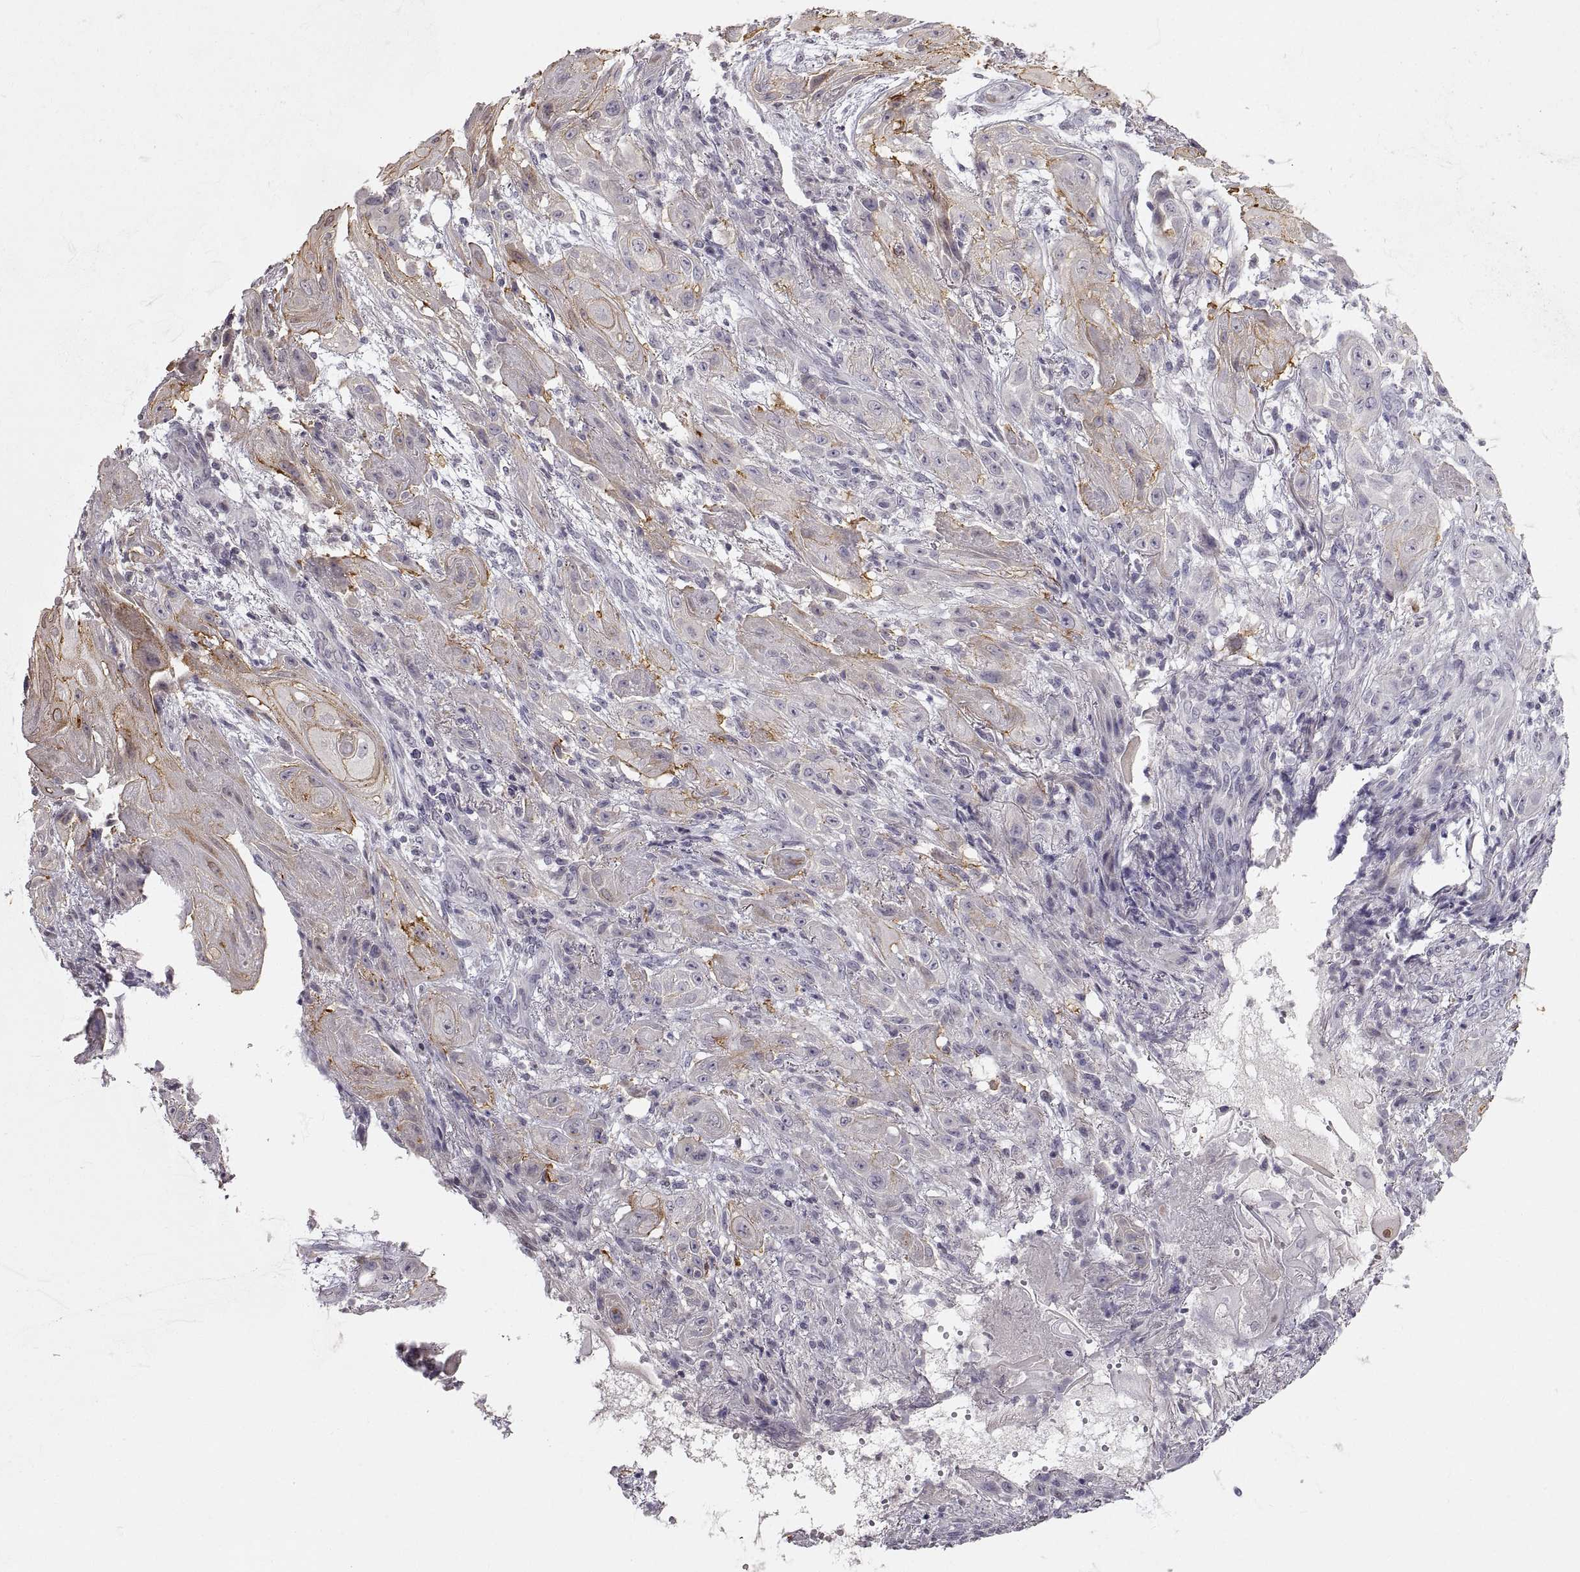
{"staining": {"intensity": "moderate", "quantity": "25%-75%", "location": "cytoplasmic/membranous"}, "tissue": "skin cancer", "cell_type": "Tumor cells", "image_type": "cancer", "snomed": [{"axis": "morphology", "description": "Squamous cell carcinoma, NOS"}, {"axis": "topography", "description": "Skin"}], "caption": "Skin cancer stained for a protein (brown) displays moderate cytoplasmic/membranous positive staining in about 25%-75% of tumor cells.", "gene": "ZNF185", "patient": {"sex": "male", "age": 62}}